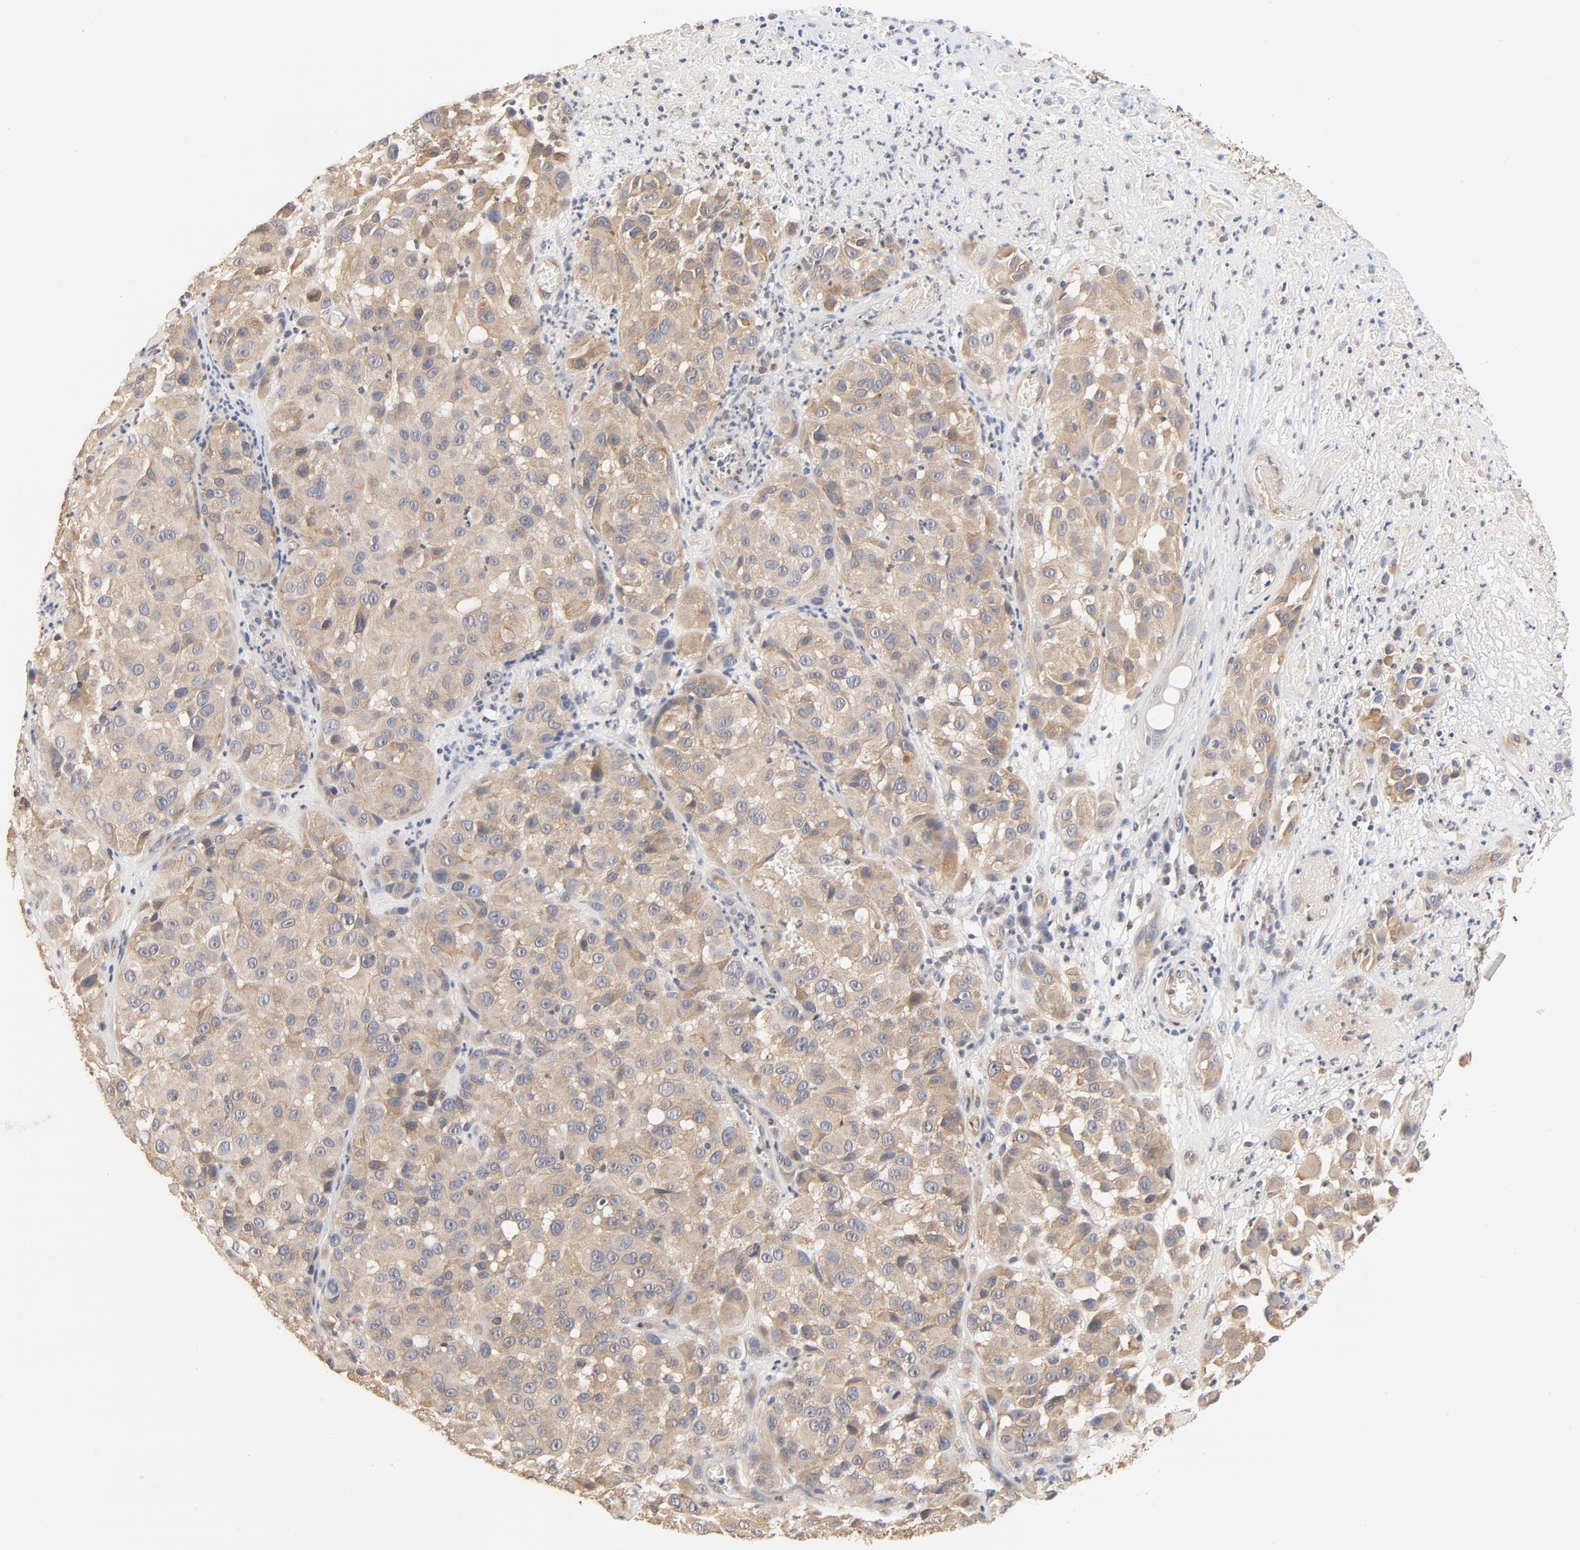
{"staining": {"intensity": "moderate", "quantity": ">75%", "location": "cytoplasmic/membranous"}, "tissue": "melanoma", "cell_type": "Tumor cells", "image_type": "cancer", "snomed": [{"axis": "morphology", "description": "Malignant melanoma, NOS"}, {"axis": "topography", "description": "Skin"}], "caption": "Malignant melanoma stained for a protein (brown) demonstrates moderate cytoplasmic/membranous positive staining in approximately >75% of tumor cells.", "gene": "UBE2J1", "patient": {"sex": "female", "age": 21}}